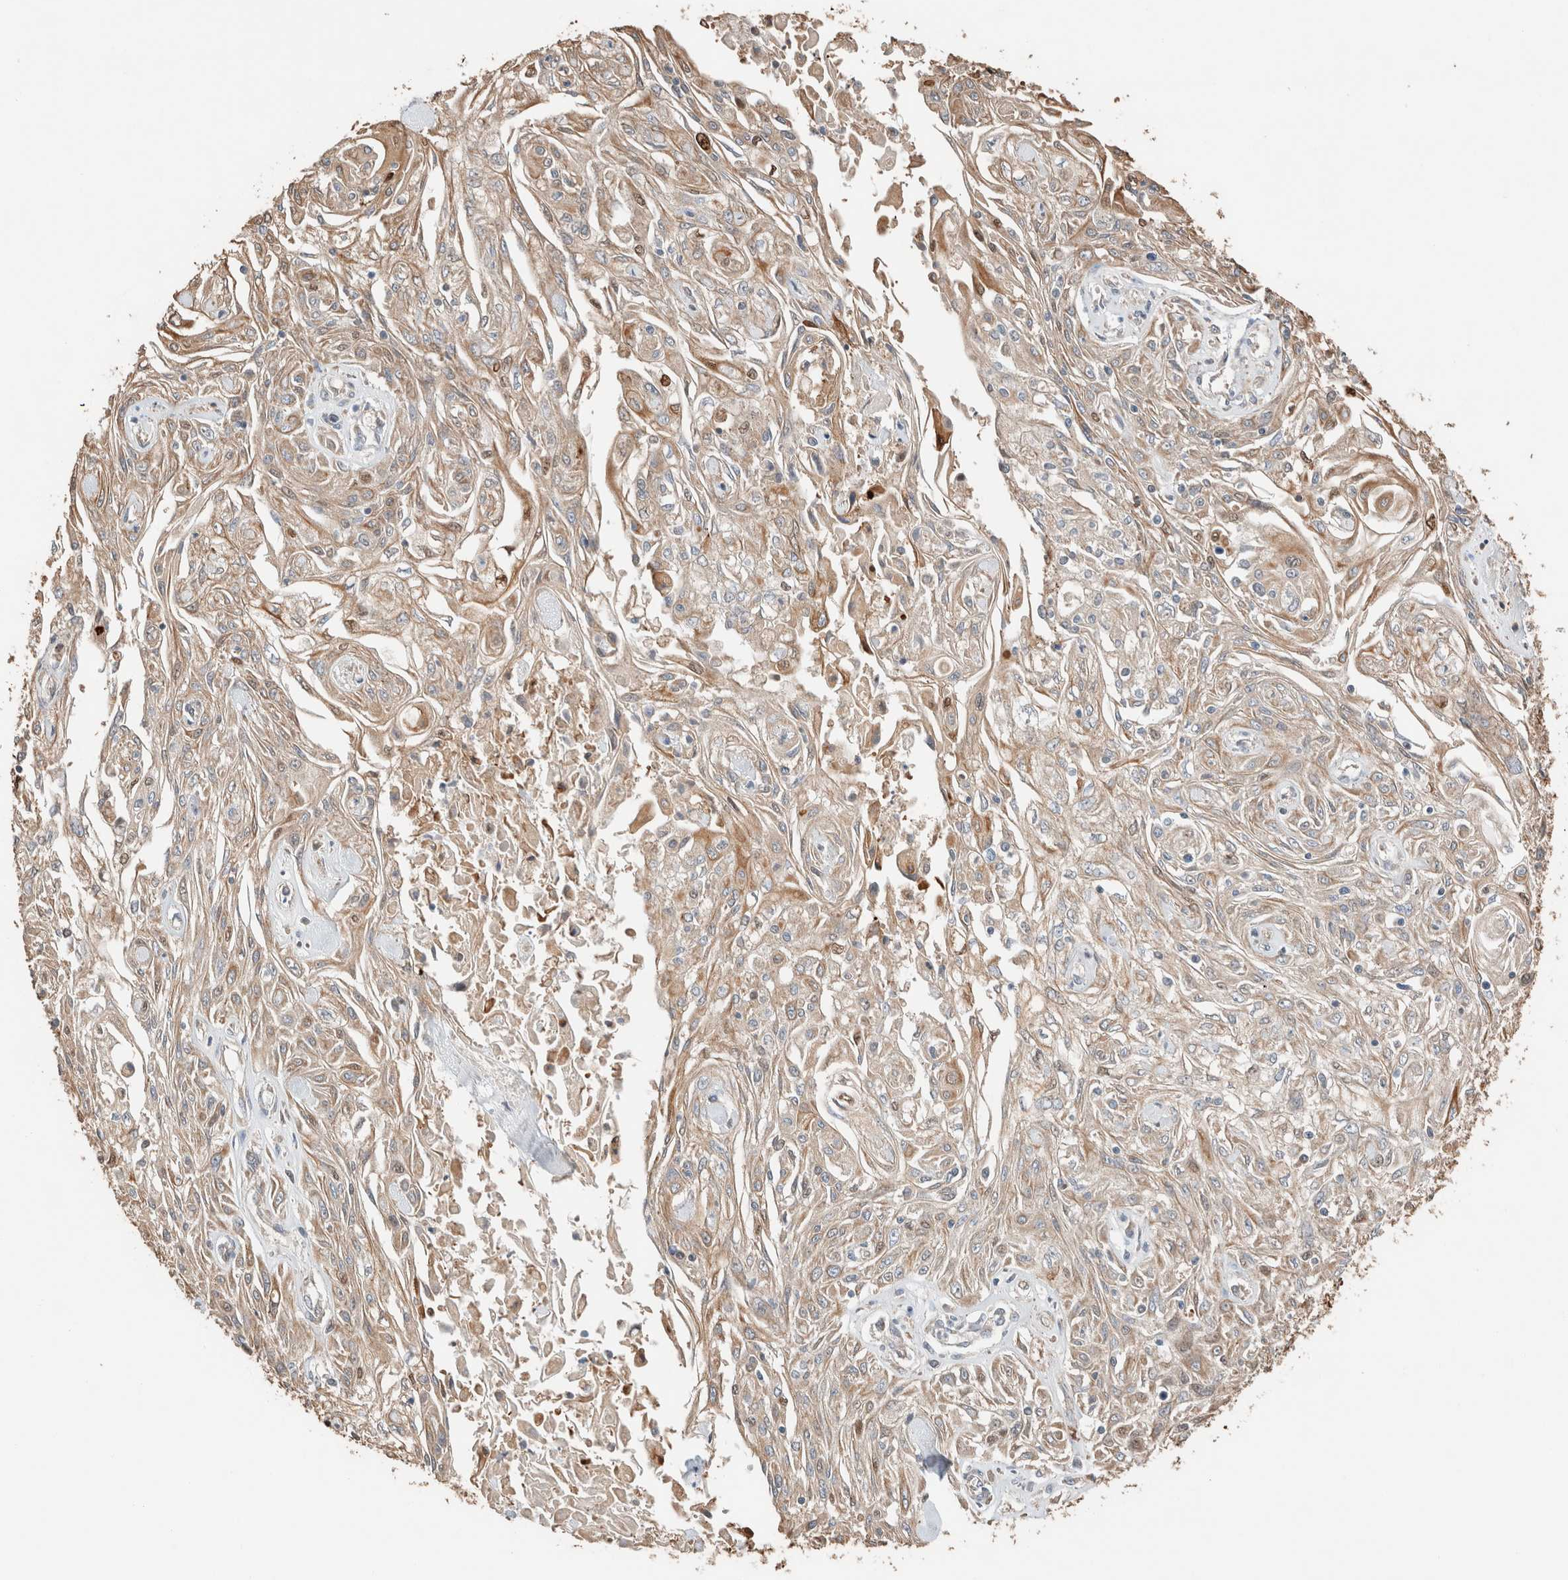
{"staining": {"intensity": "weak", "quantity": ">75%", "location": "cytoplasmic/membranous,nuclear"}, "tissue": "skin cancer", "cell_type": "Tumor cells", "image_type": "cancer", "snomed": [{"axis": "morphology", "description": "Squamous cell carcinoma, NOS"}, {"axis": "morphology", "description": "Squamous cell carcinoma, metastatic, NOS"}, {"axis": "topography", "description": "Skin"}, {"axis": "topography", "description": "Lymph node"}], "caption": "Brown immunohistochemical staining in metastatic squamous cell carcinoma (skin) exhibits weak cytoplasmic/membranous and nuclear staining in approximately >75% of tumor cells. (DAB (3,3'-diaminobenzidine) = brown stain, brightfield microscopy at high magnification).", "gene": "TUBD1", "patient": {"sex": "male", "age": 75}}